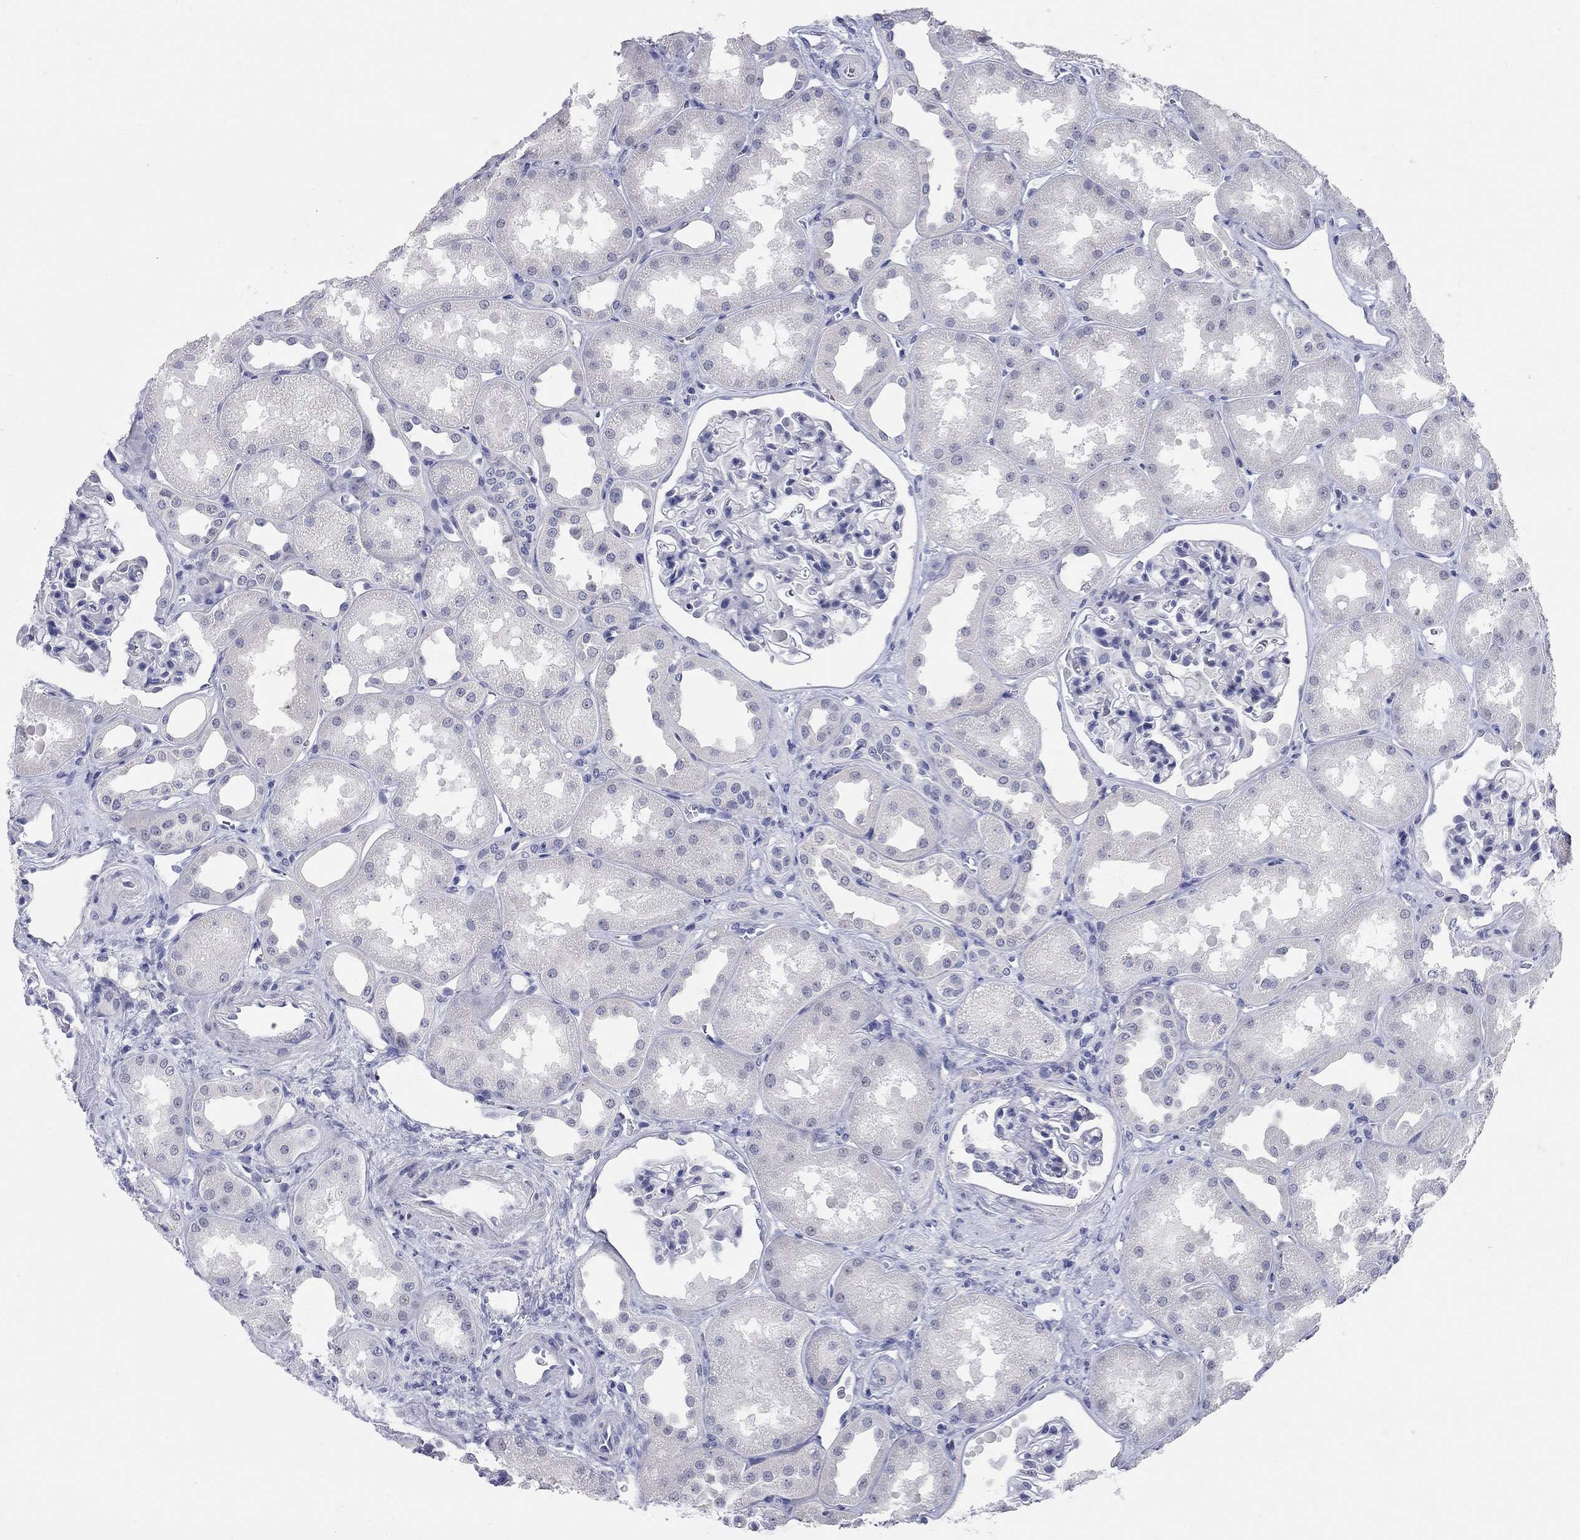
{"staining": {"intensity": "negative", "quantity": "none", "location": "none"}, "tissue": "kidney", "cell_type": "Cells in glomeruli", "image_type": "normal", "snomed": [{"axis": "morphology", "description": "Normal tissue, NOS"}, {"axis": "topography", "description": "Kidney"}], "caption": "Immunohistochemical staining of benign kidney exhibits no significant expression in cells in glomeruli. (DAB (3,3'-diaminobenzidine) immunohistochemistry (IHC) visualized using brightfield microscopy, high magnification).", "gene": "WASF3", "patient": {"sex": "male", "age": 61}}